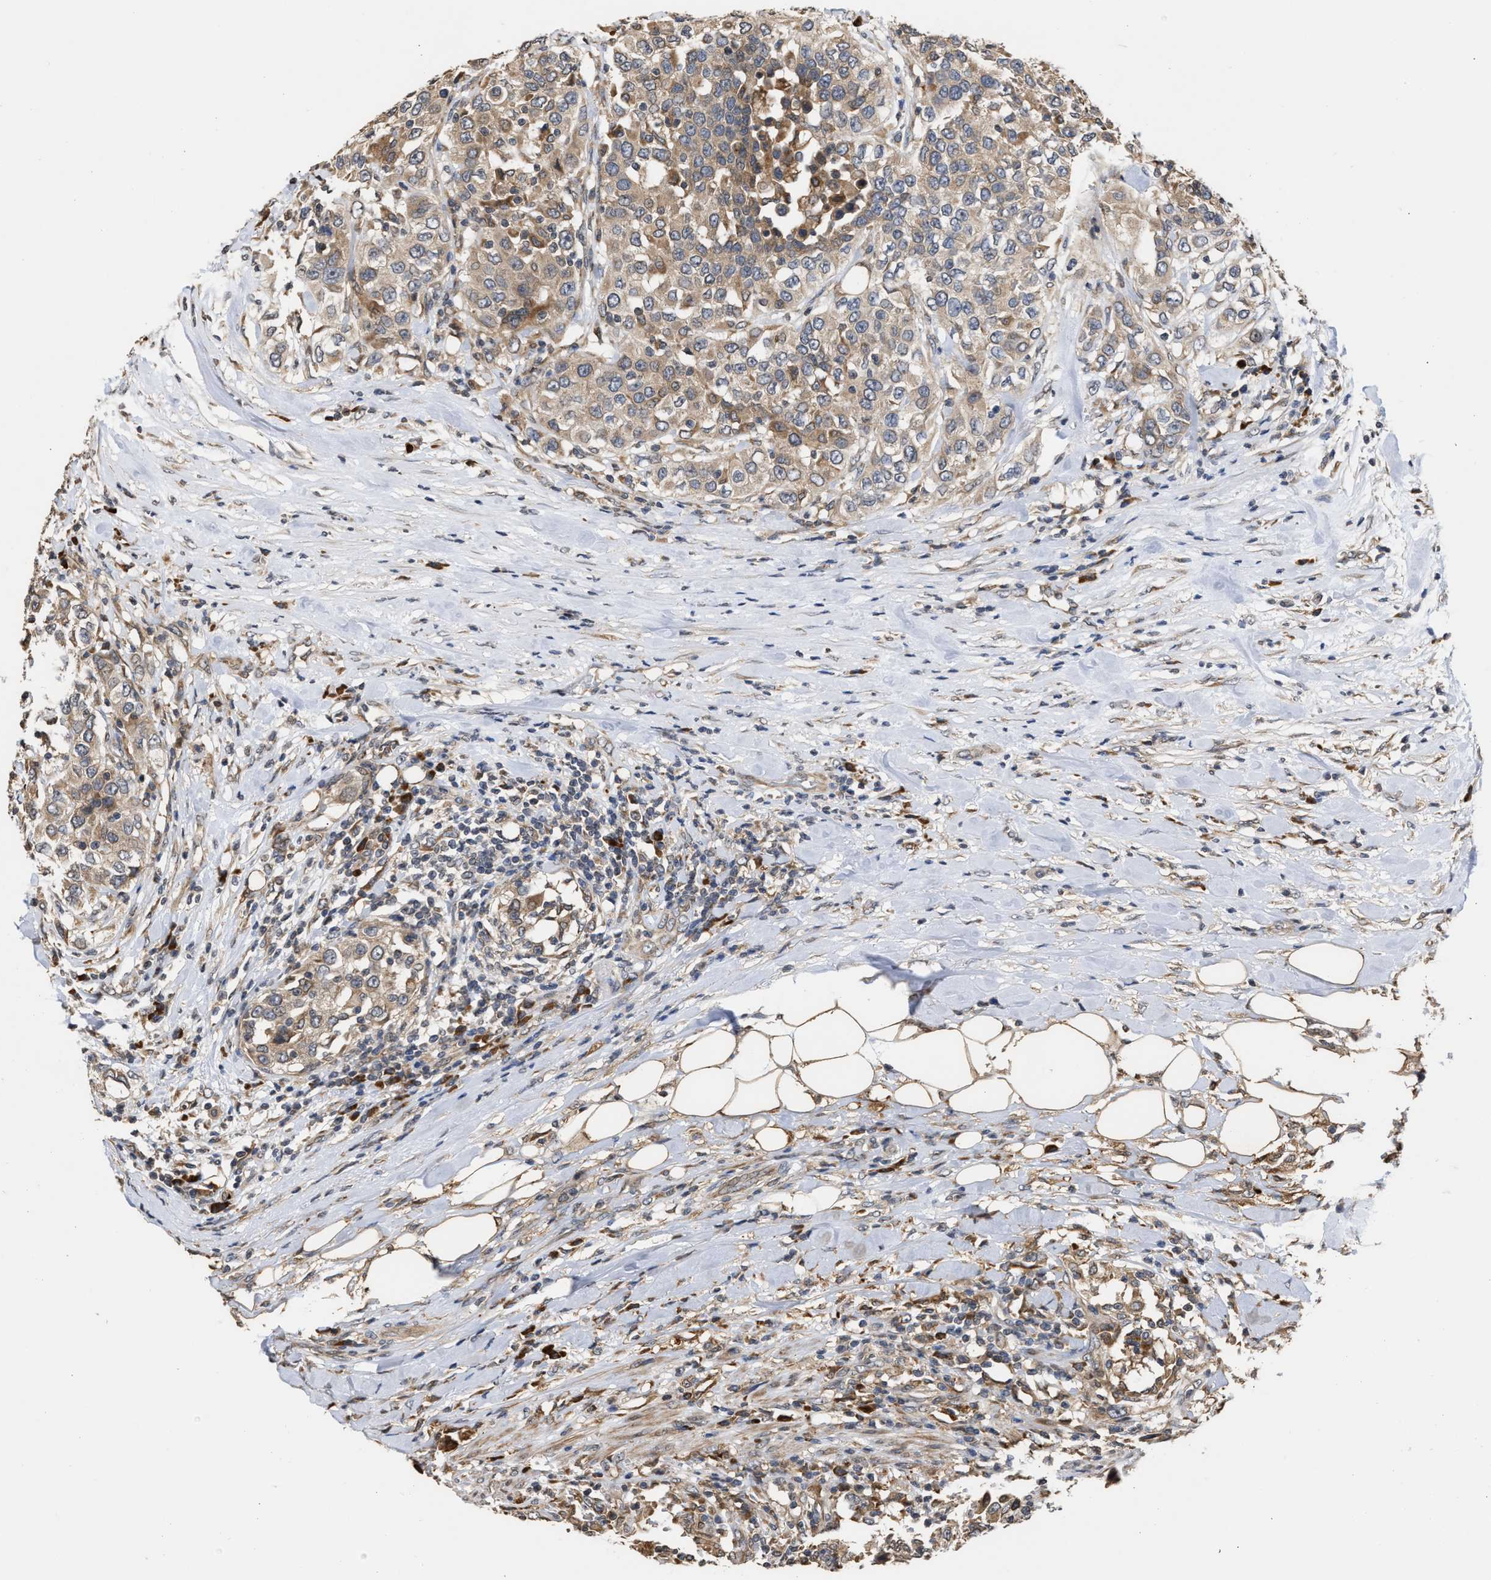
{"staining": {"intensity": "weak", "quantity": ">75%", "location": "cytoplasmic/membranous"}, "tissue": "urothelial cancer", "cell_type": "Tumor cells", "image_type": "cancer", "snomed": [{"axis": "morphology", "description": "Urothelial carcinoma, High grade"}, {"axis": "topography", "description": "Urinary bladder"}], "caption": "The micrograph shows a brown stain indicating the presence of a protein in the cytoplasmic/membranous of tumor cells in urothelial carcinoma (high-grade).", "gene": "SAR1A", "patient": {"sex": "female", "age": 80}}